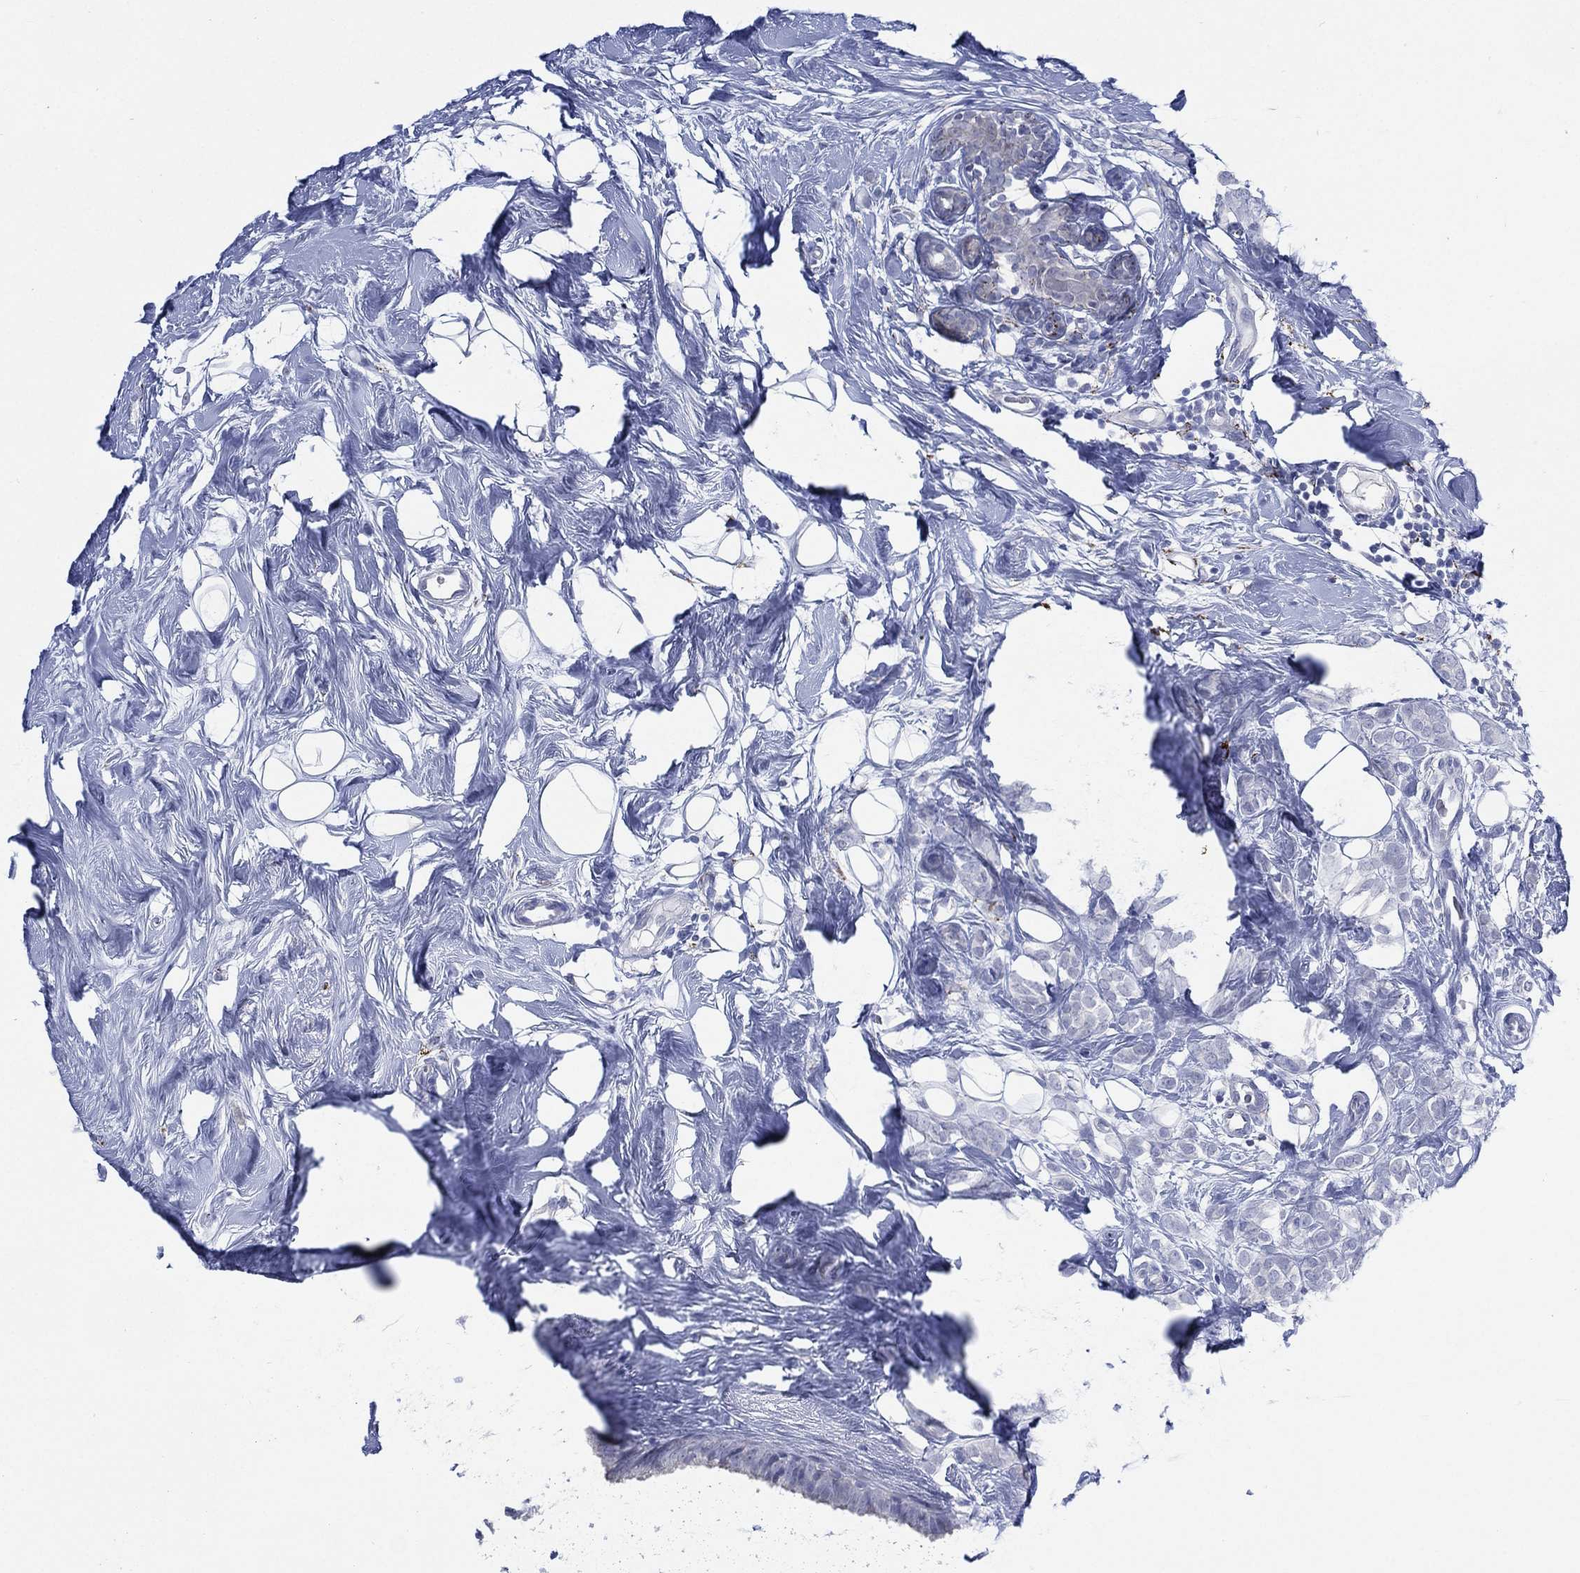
{"staining": {"intensity": "negative", "quantity": "none", "location": "none"}, "tissue": "breast cancer", "cell_type": "Tumor cells", "image_type": "cancer", "snomed": [{"axis": "morphology", "description": "Lobular carcinoma"}, {"axis": "topography", "description": "Breast"}], "caption": "There is no significant staining in tumor cells of breast cancer.", "gene": "C5orf46", "patient": {"sex": "female", "age": 49}}